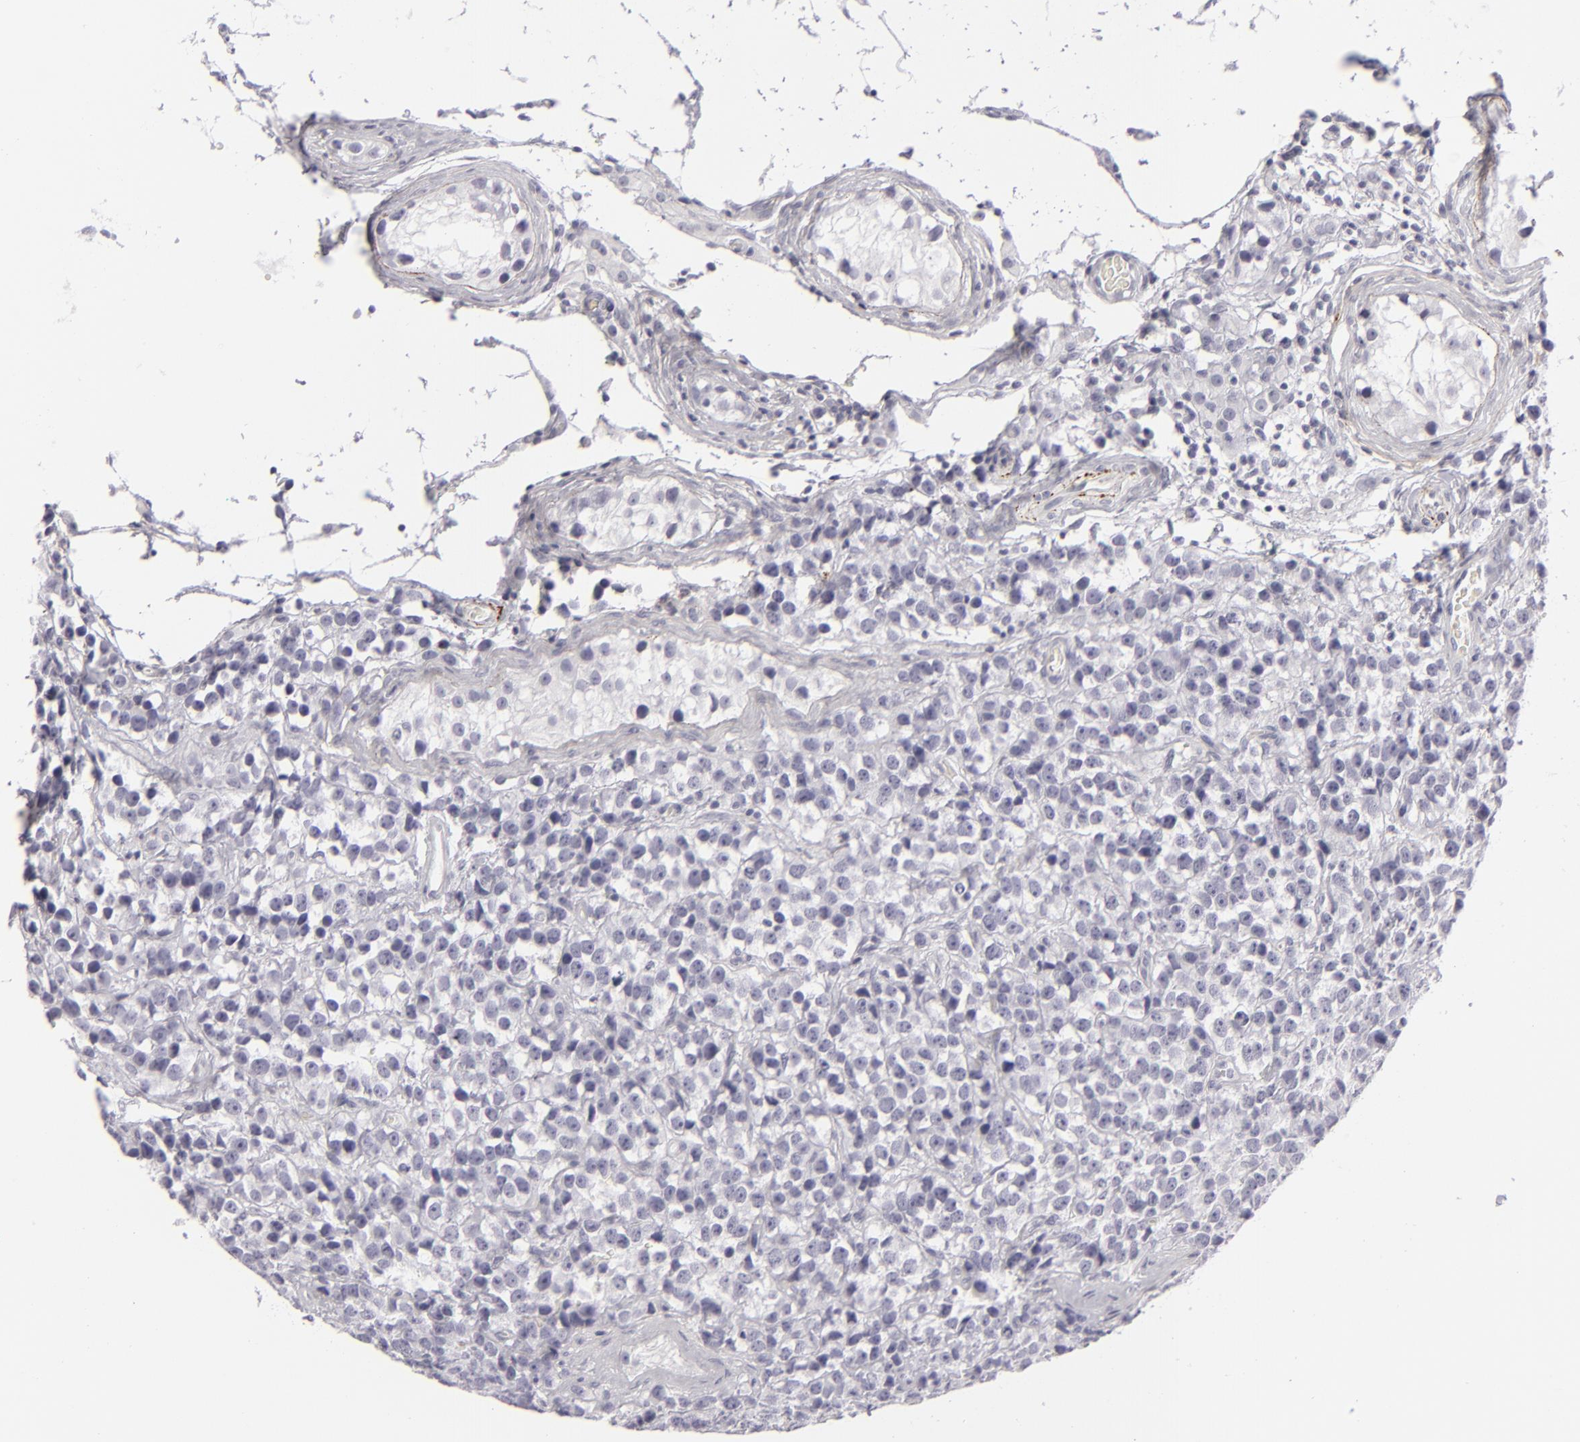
{"staining": {"intensity": "negative", "quantity": "none", "location": "none"}, "tissue": "testis cancer", "cell_type": "Tumor cells", "image_type": "cancer", "snomed": [{"axis": "morphology", "description": "Seminoma, NOS"}, {"axis": "topography", "description": "Testis"}], "caption": "Testis seminoma stained for a protein using IHC displays no positivity tumor cells.", "gene": "C9", "patient": {"sex": "male", "age": 25}}